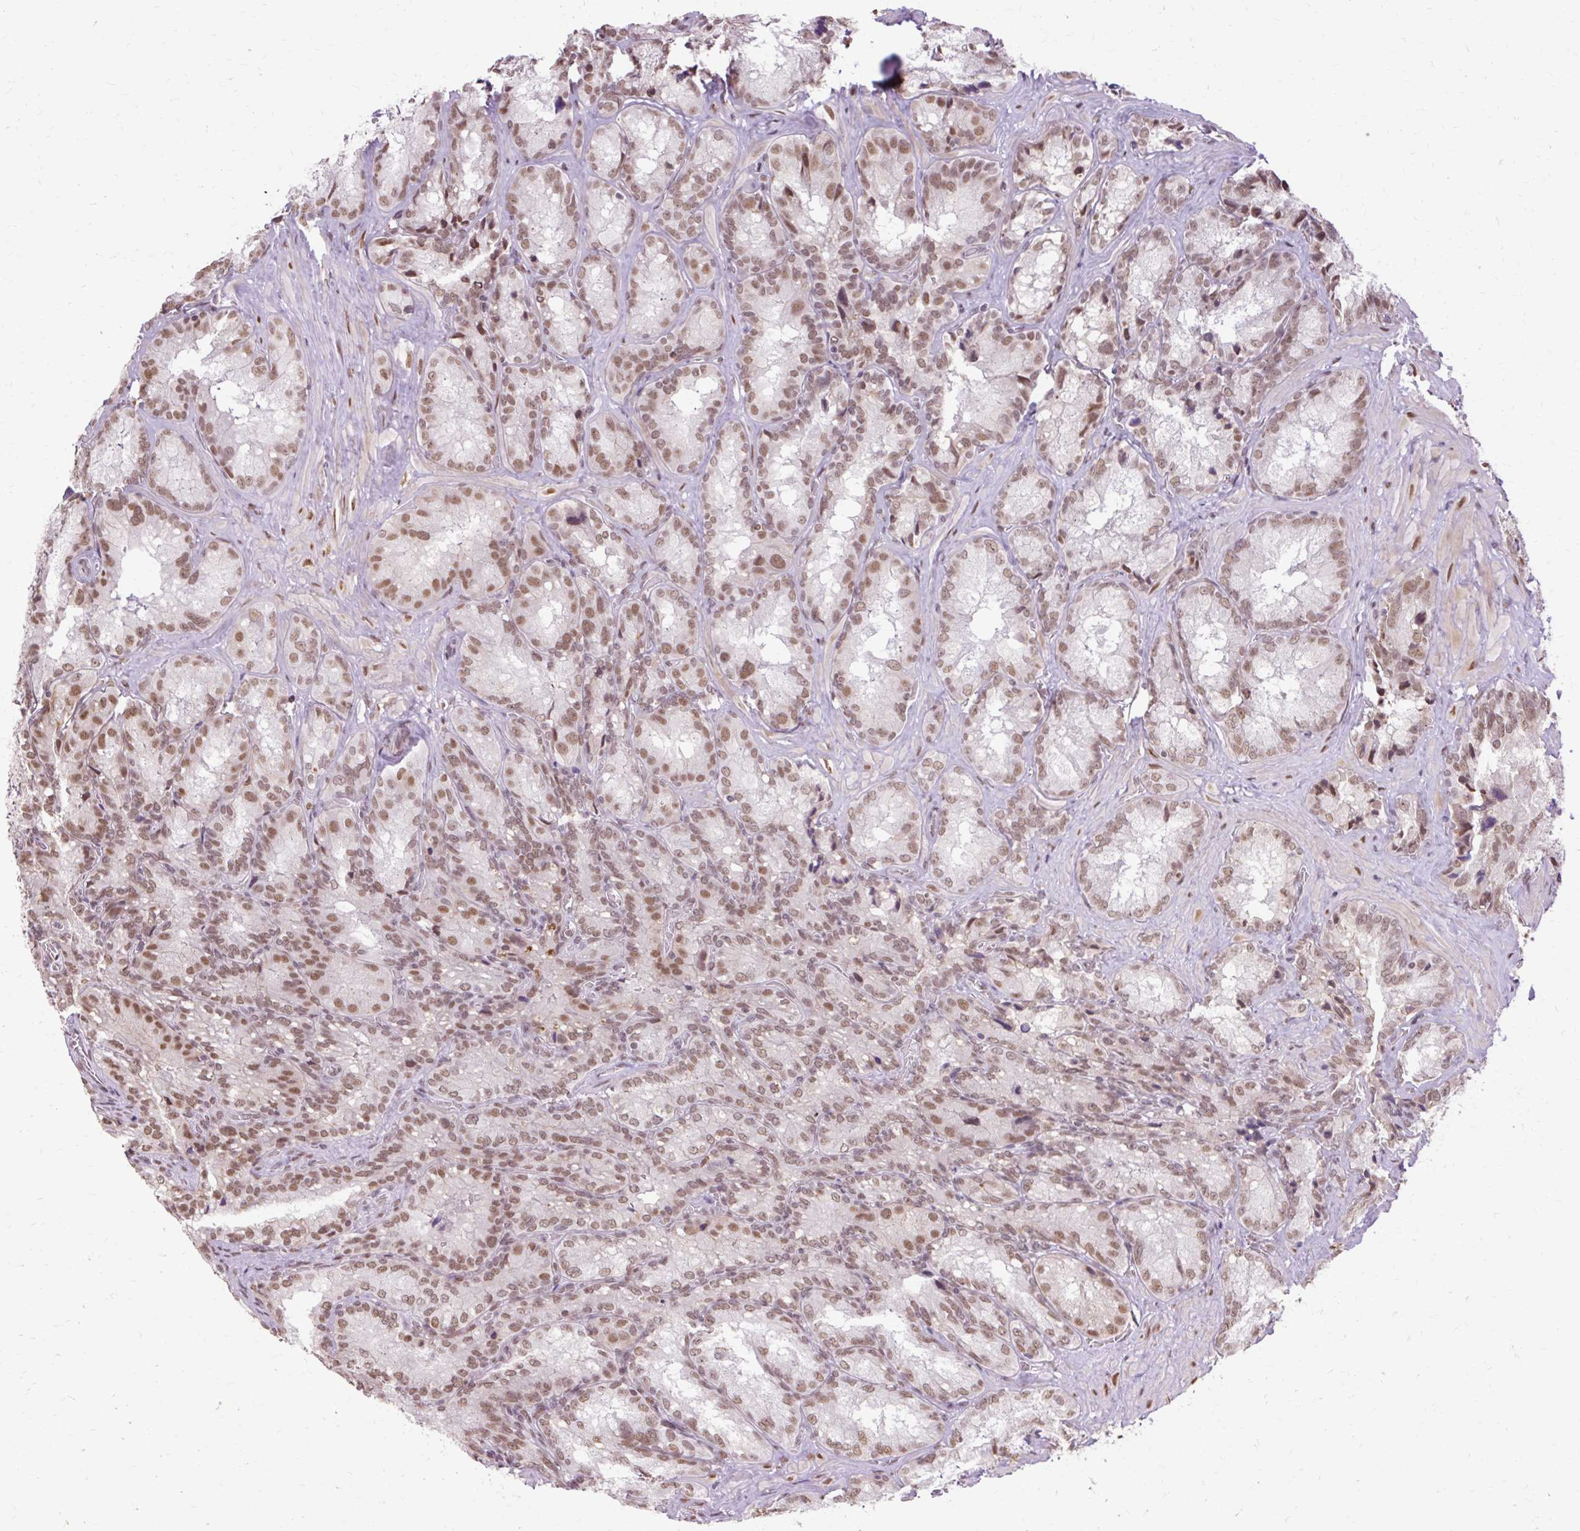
{"staining": {"intensity": "moderate", "quantity": ">75%", "location": "nuclear"}, "tissue": "seminal vesicle", "cell_type": "Glandular cells", "image_type": "normal", "snomed": [{"axis": "morphology", "description": "Normal tissue, NOS"}, {"axis": "topography", "description": "Seminal veicle"}], "caption": "Immunohistochemical staining of benign seminal vesicle displays >75% levels of moderate nuclear protein expression in approximately >75% of glandular cells.", "gene": "ENSG00000261832", "patient": {"sex": "male", "age": 47}}